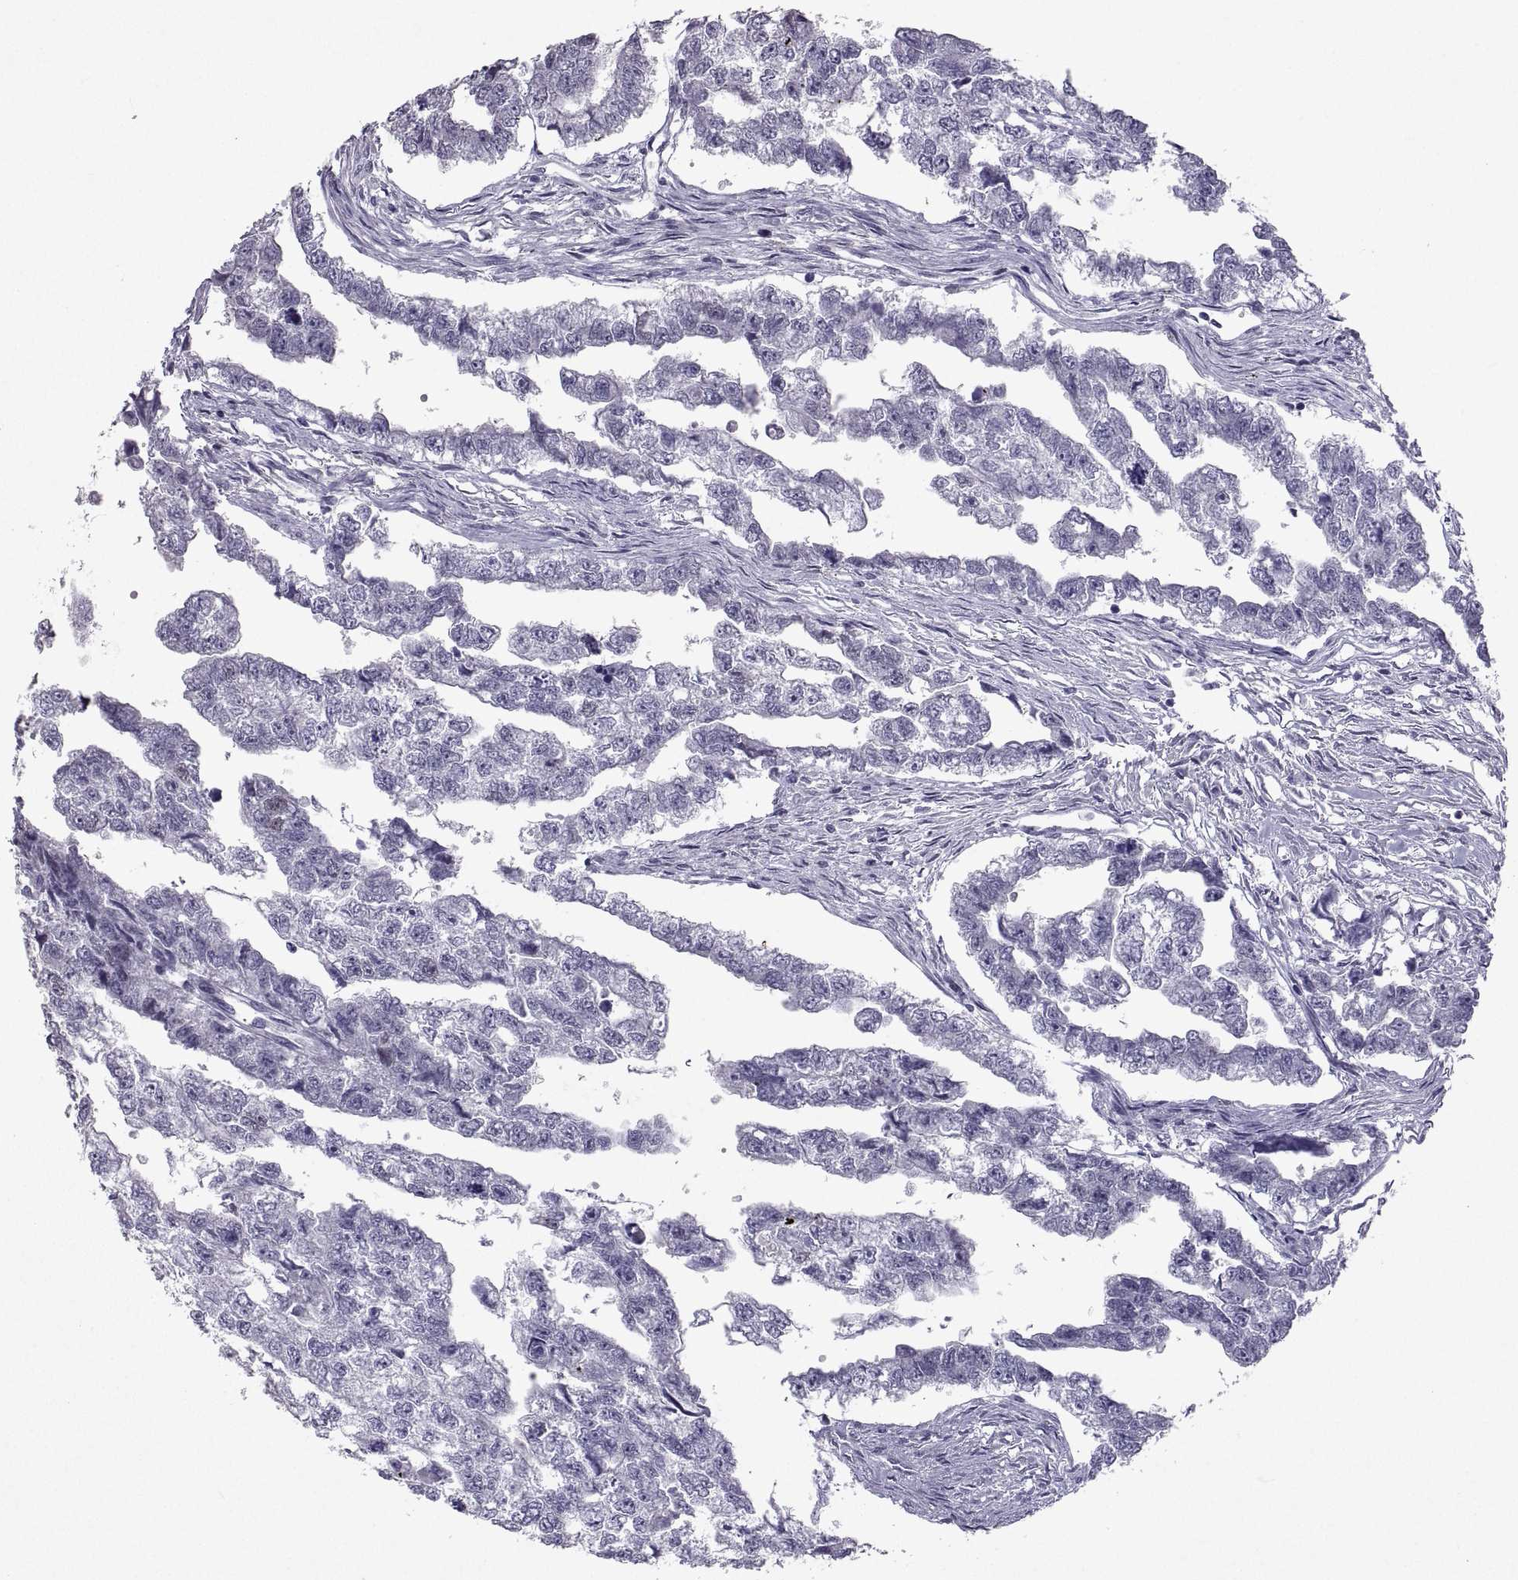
{"staining": {"intensity": "negative", "quantity": "none", "location": "none"}, "tissue": "testis cancer", "cell_type": "Tumor cells", "image_type": "cancer", "snomed": [{"axis": "morphology", "description": "Carcinoma, Embryonal, NOS"}, {"axis": "morphology", "description": "Teratoma, malignant, NOS"}, {"axis": "topography", "description": "Testis"}], "caption": "Immunohistochemistry of testis embryonal carcinoma exhibits no expression in tumor cells.", "gene": "SOX21", "patient": {"sex": "male", "age": 44}}